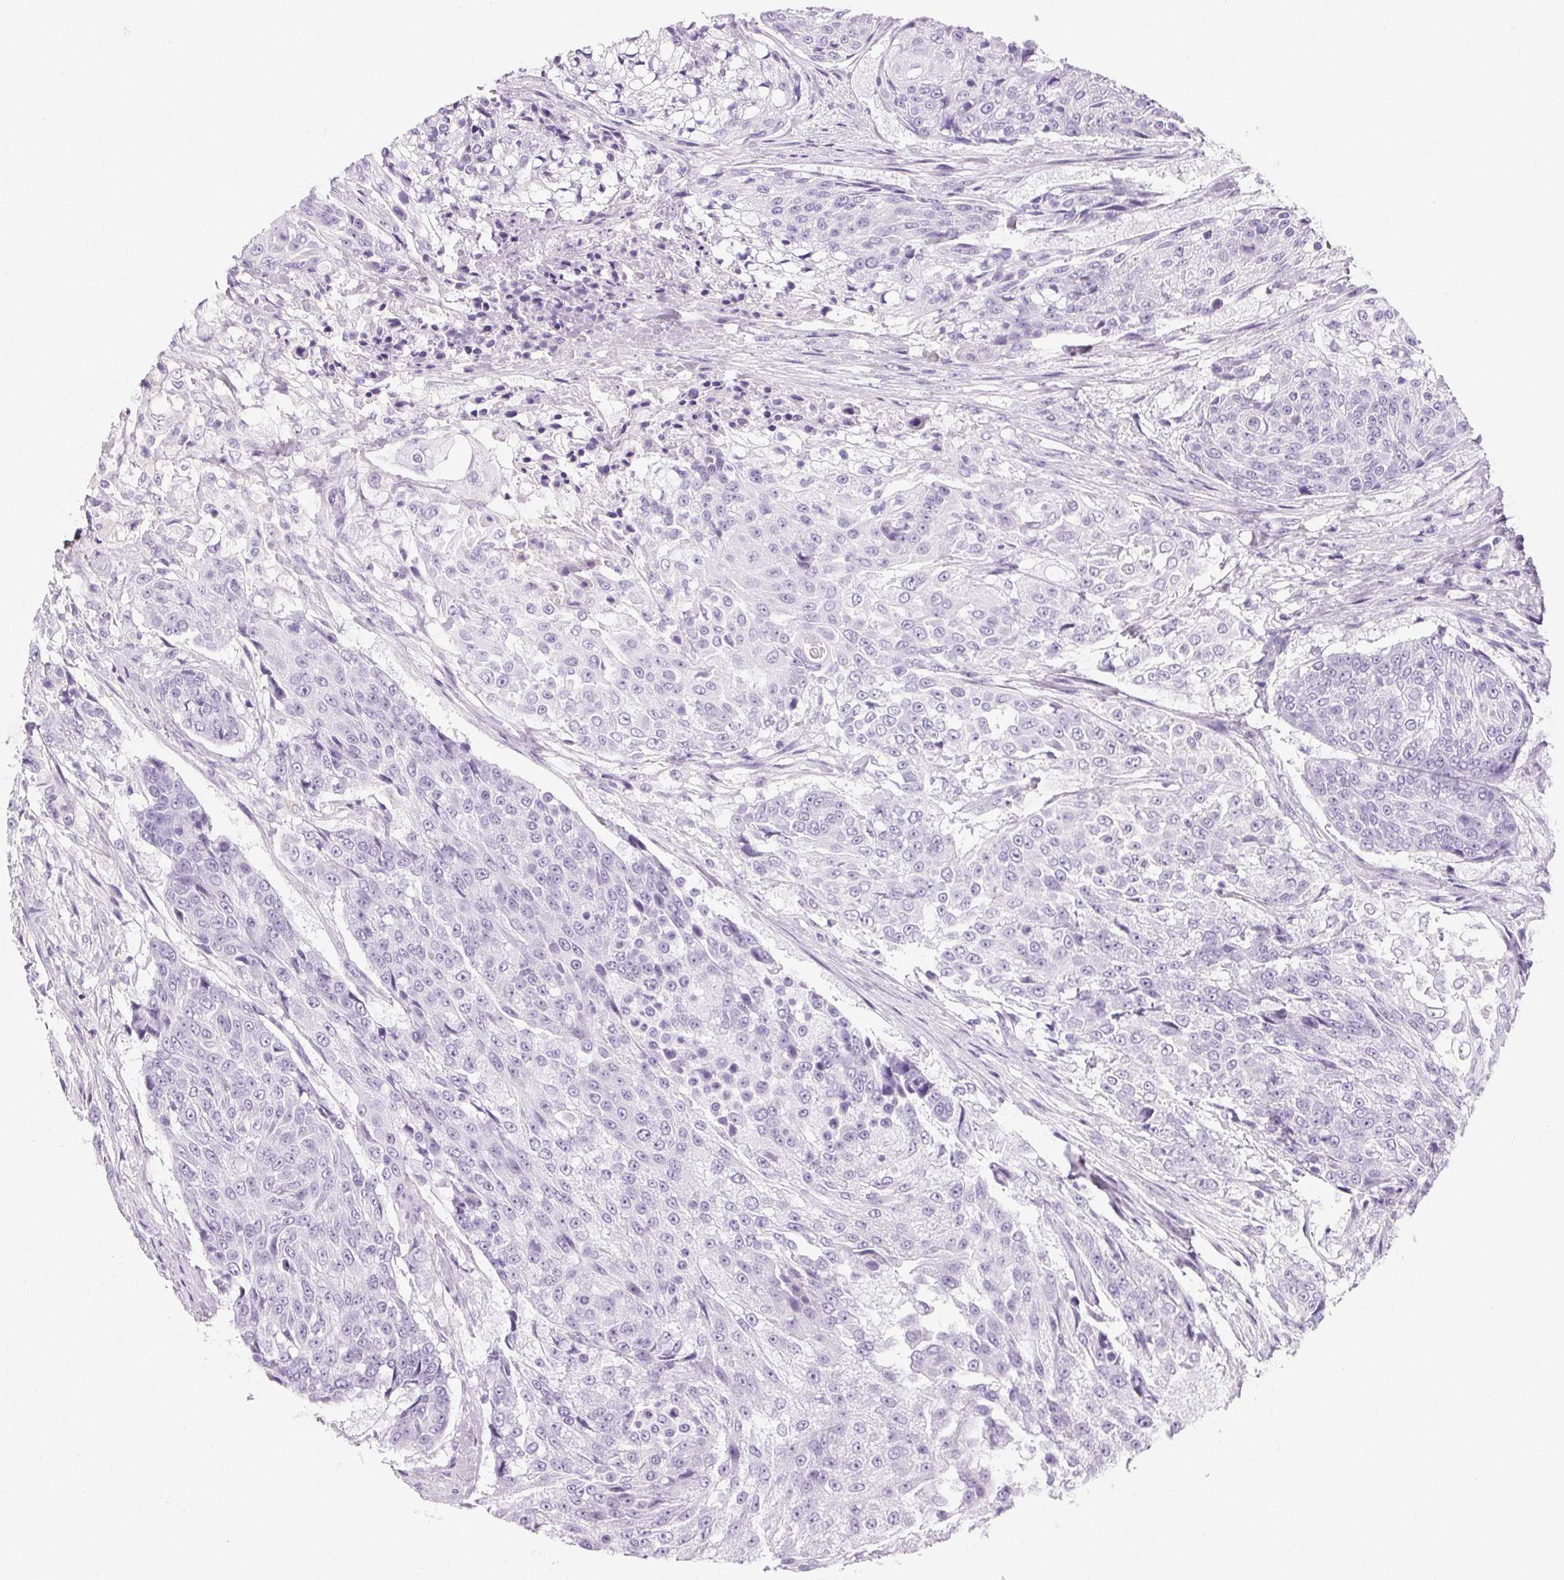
{"staining": {"intensity": "negative", "quantity": "none", "location": "none"}, "tissue": "urothelial cancer", "cell_type": "Tumor cells", "image_type": "cancer", "snomed": [{"axis": "morphology", "description": "Urothelial carcinoma, High grade"}, {"axis": "topography", "description": "Urinary bladder"}], "caption": "A micrograph of human urothelial cancer is negative for staining in tumor cells. Nuclei are stained in blue.", "gene": "PRSS3", "patient": {"sex": "female", "age": 63}}